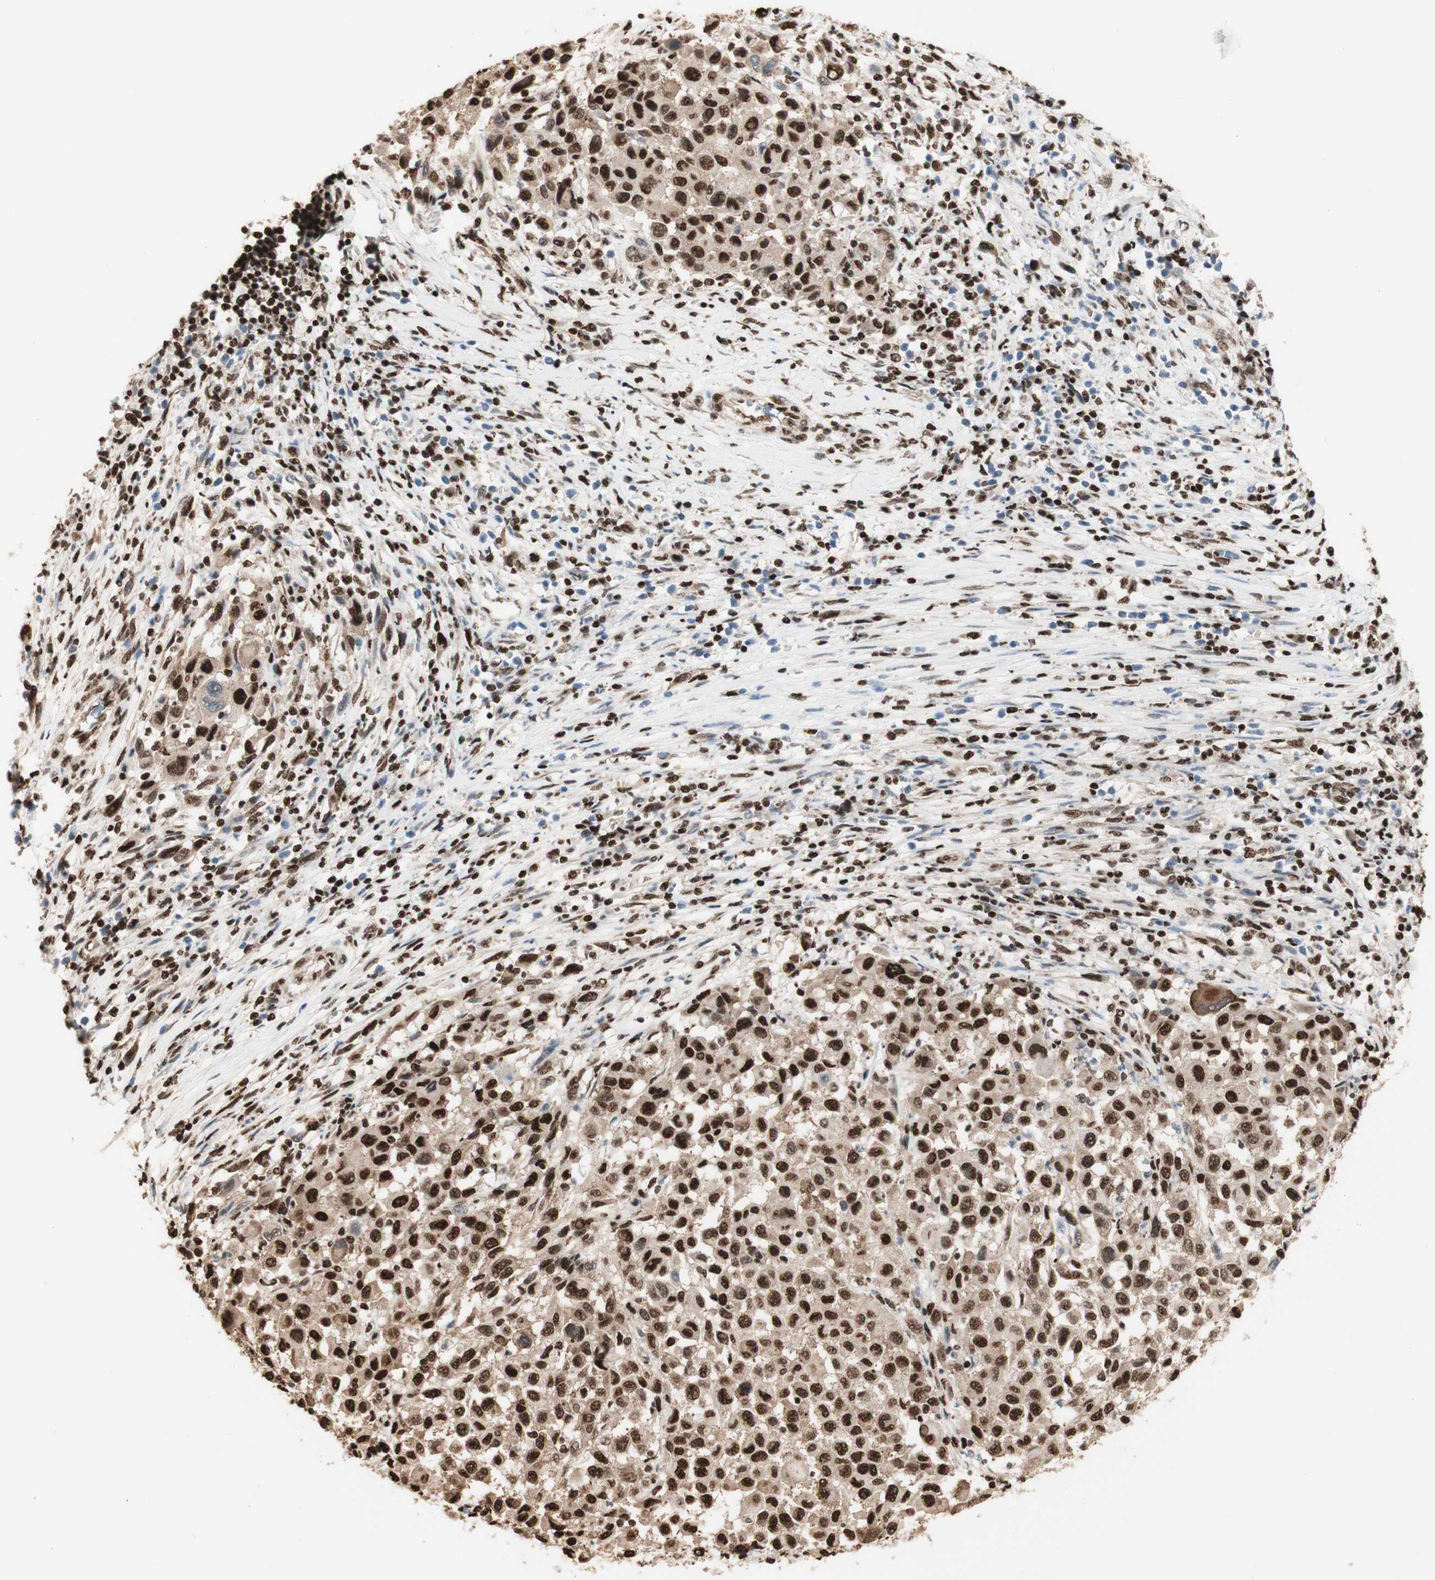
{"staining": {"intensity": "strong", "quantity": ">75%", "location": "cytoplasmic/membranous,nuclear"}, "tissue": "melanoma", "cell_type": "Tumor cells", "image_type": "cancer", "snomed": [{"axis": "morphology", "description": "Malignant melanoma, Metastatic site"}, {"axis": "topography", "description": "Lymph node"}], "caption": "Malignant melanoma (metastatic site) tissue demonstrates strong cytoplasmic/membranous and nuclear staining in approximately >75% of tumor cells", "gene": "HNRNPA2B1", "patient": {"sex": "male", "age": 61}}